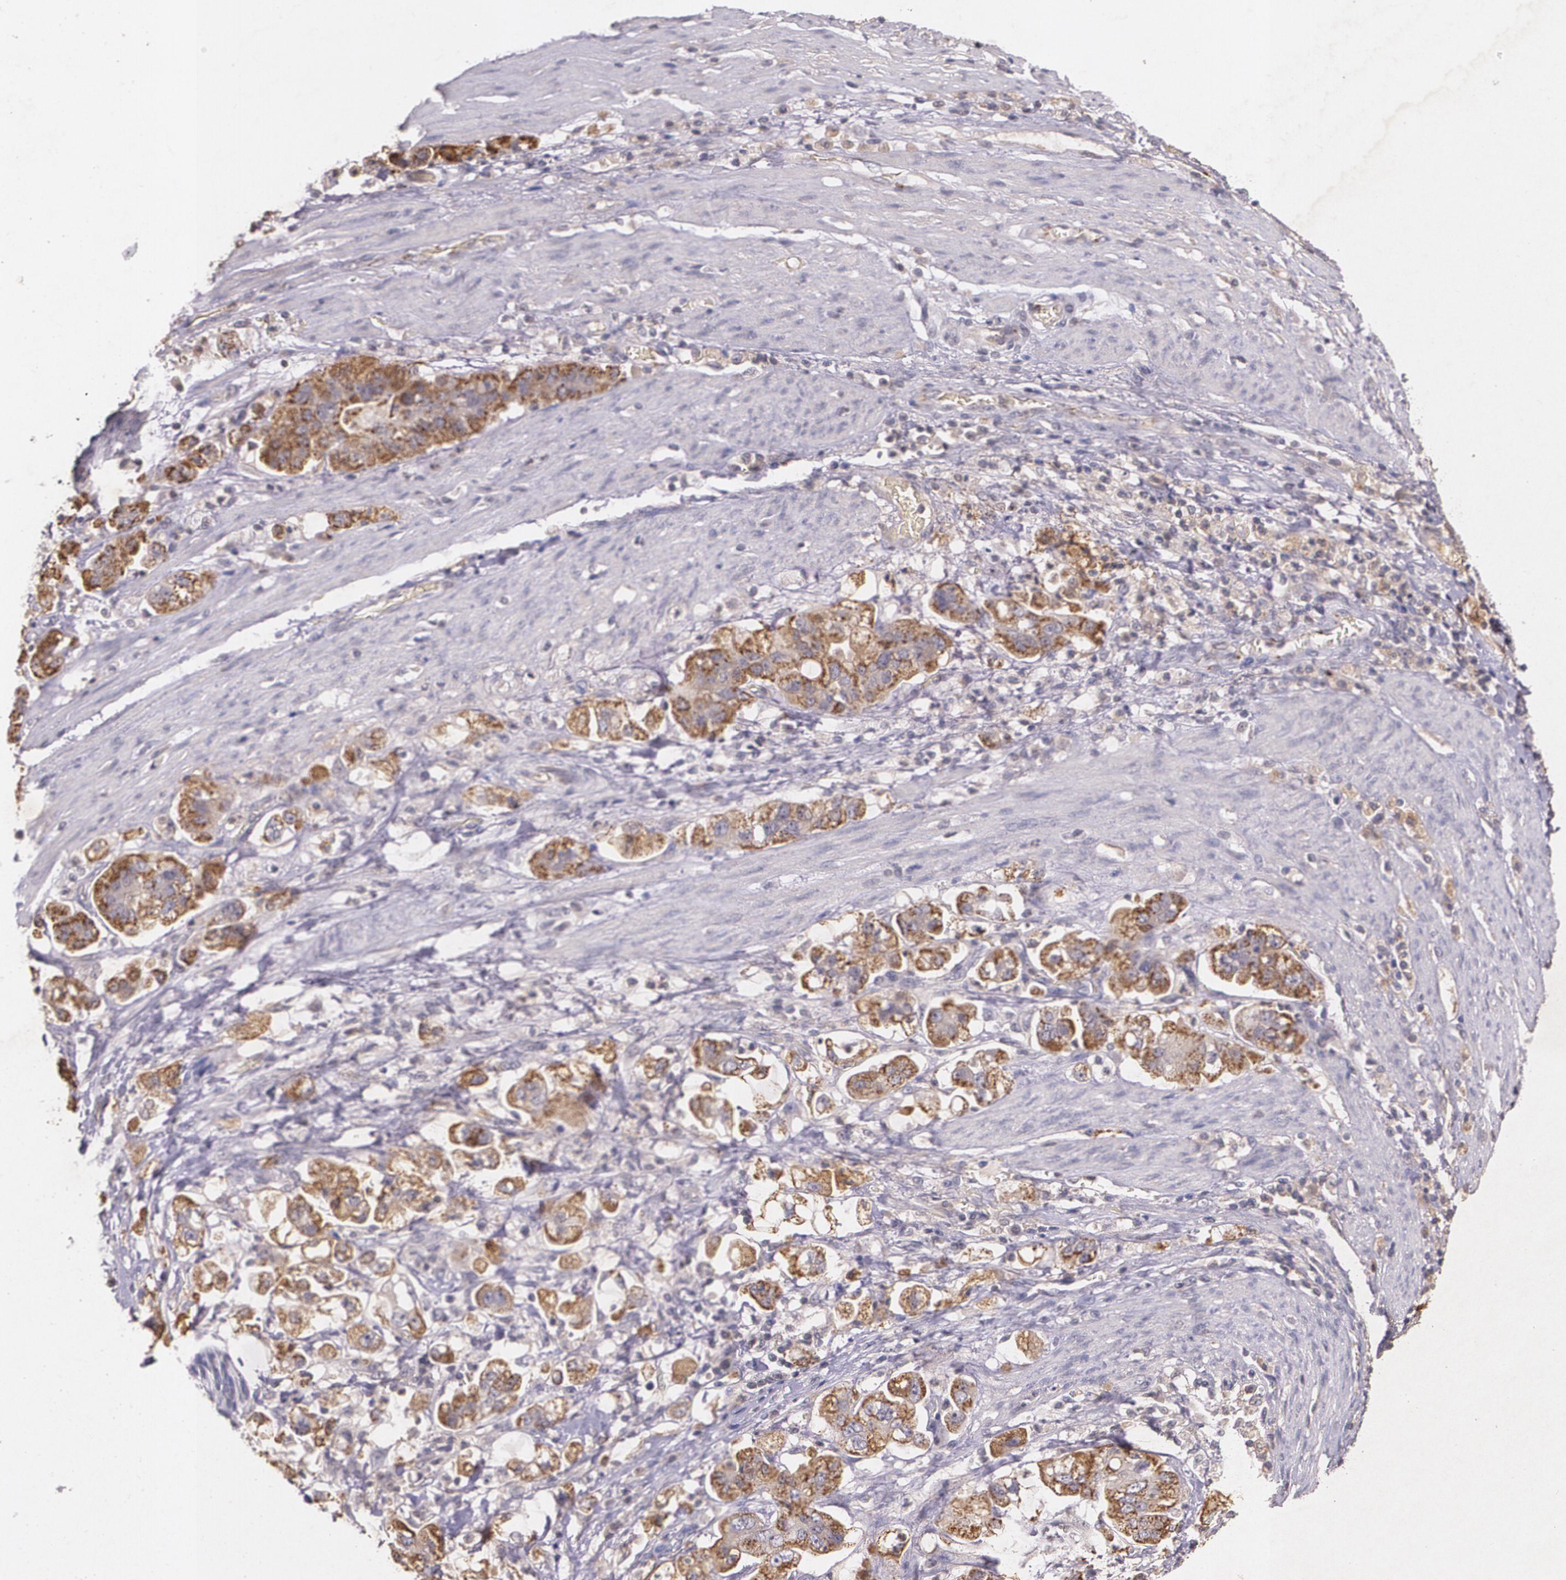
{"staining": {"intensity": "strong", "quantity": ">75%", "location": "cytoplasmic/membranous"}, "tissue": "stomach cancer", "cell_type": "Tumor cells", "image_type": "cancer", "snomed": [{"axis": "morphology", "description": "Adenocarcinoma, NOS"}, {"axis": "topography", "description": "Stomach"}], "caption": "IHC staining of stomach cancer, which exhibits high levels of strong cytoplasmic/membranous positivity in about >75% of tumor cells indicating strong cytoplasmic/membranous protein staining. The staining was performed using DAB (brown) for protein detection and nuclei were counterstained in hematoxylin (blue).", "gene": "TM4SF1", "patient": {"sex": "male", "age": 62}}